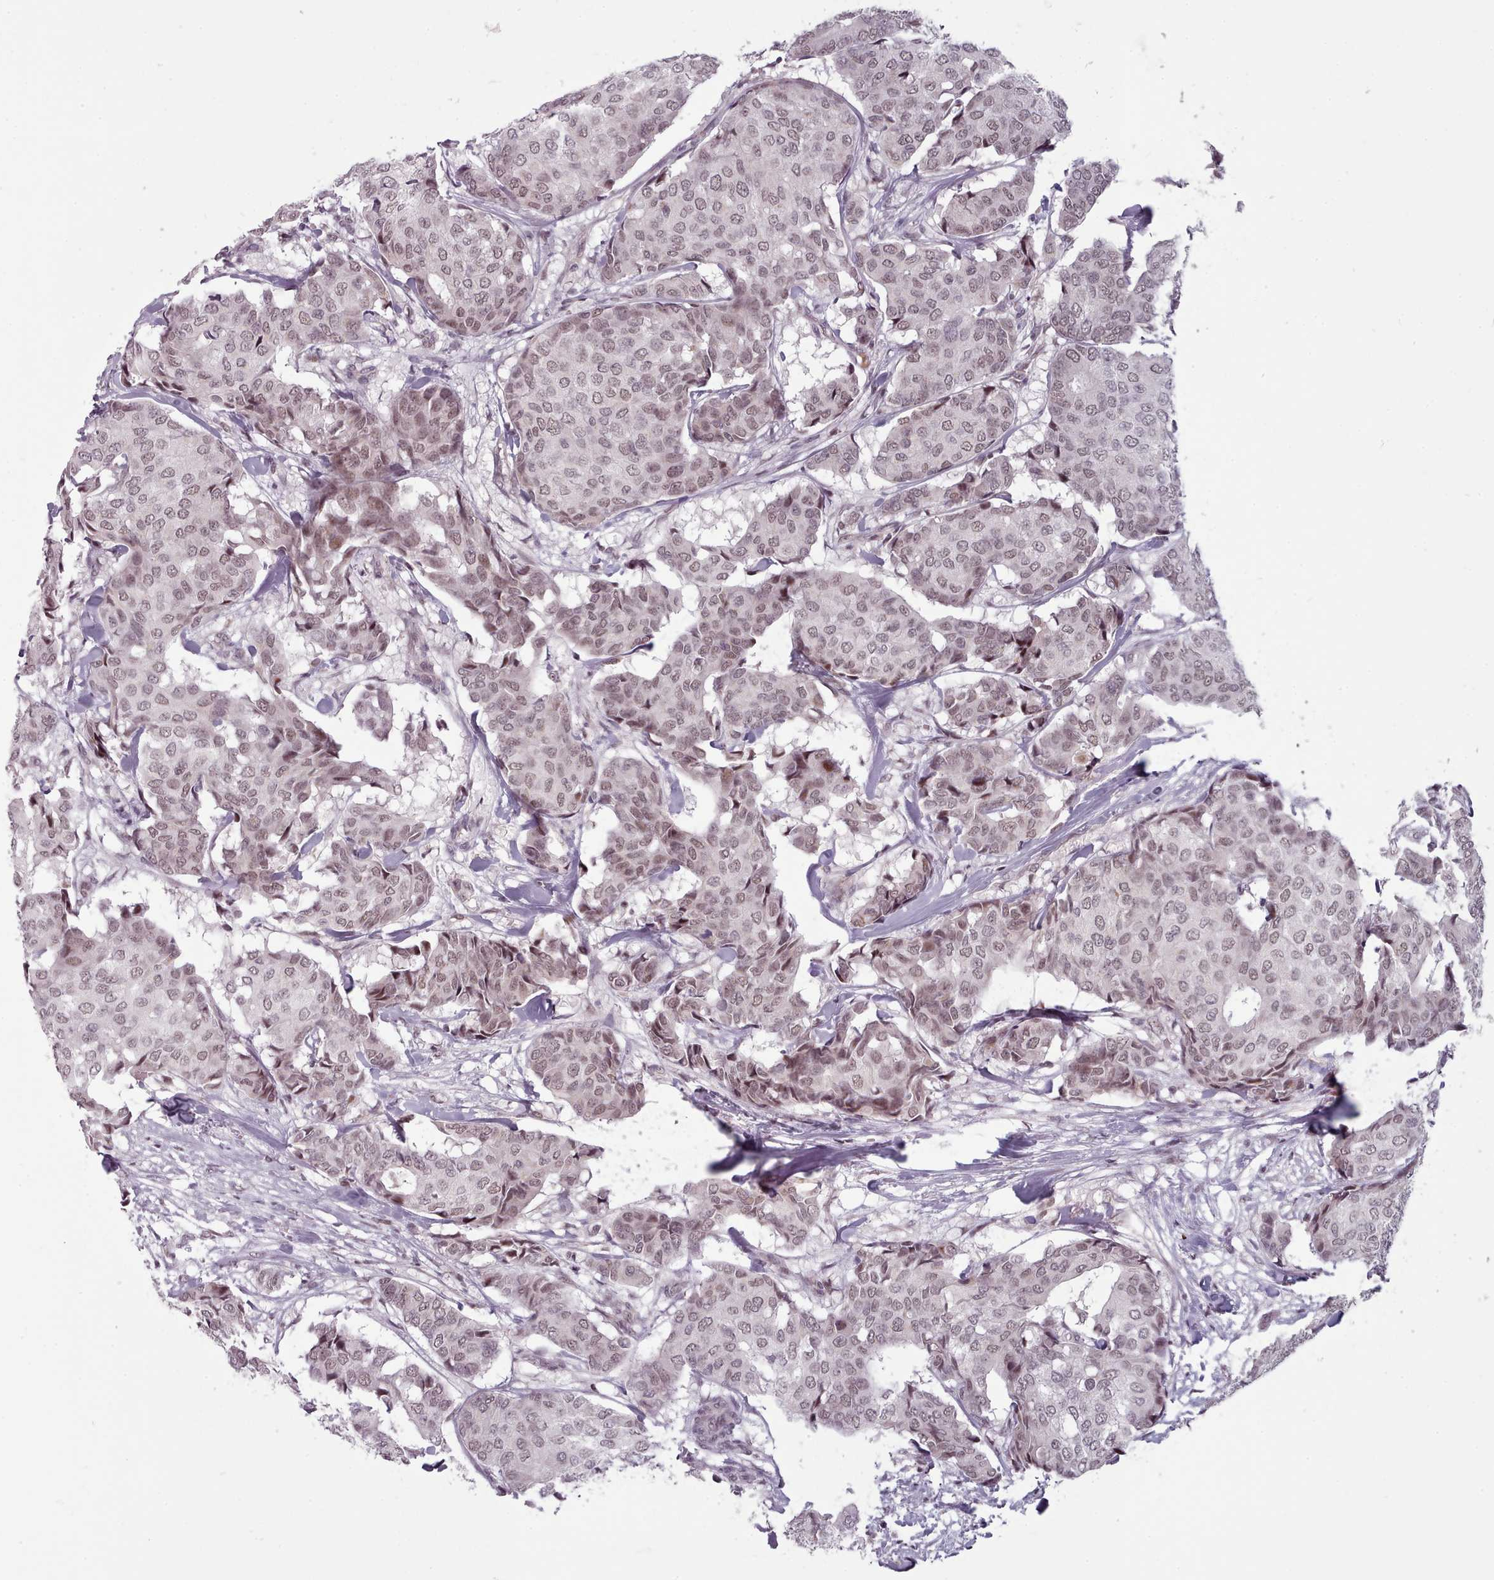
{"staining": {"intensity": "weak", "quantity": ">75%", "location": "nuclear"}, "tissue": "breast cancer", "cell_type": "Tumor cells", "image_type": "cancer", "snomed": [{"axis": "morphology", "description": "Duct carcinoma"}, {"axis": "topography", "description": "Breast"}], "caption": "Immunohistochemistry (IHC) staining of breast invasive ductal carcinoma, which exhibits low levels of weak nuclear expression in about >75% of tumor cells indicating weak nuclear protein staining. The staining was performed using DAB (3,3'-diaminobenzidine) (brown) for protein detection and nuclei were counterstained in hematoxylin (blue).", "gene": "SRSF9", "patient": {"sex": "female", "age": 75}}